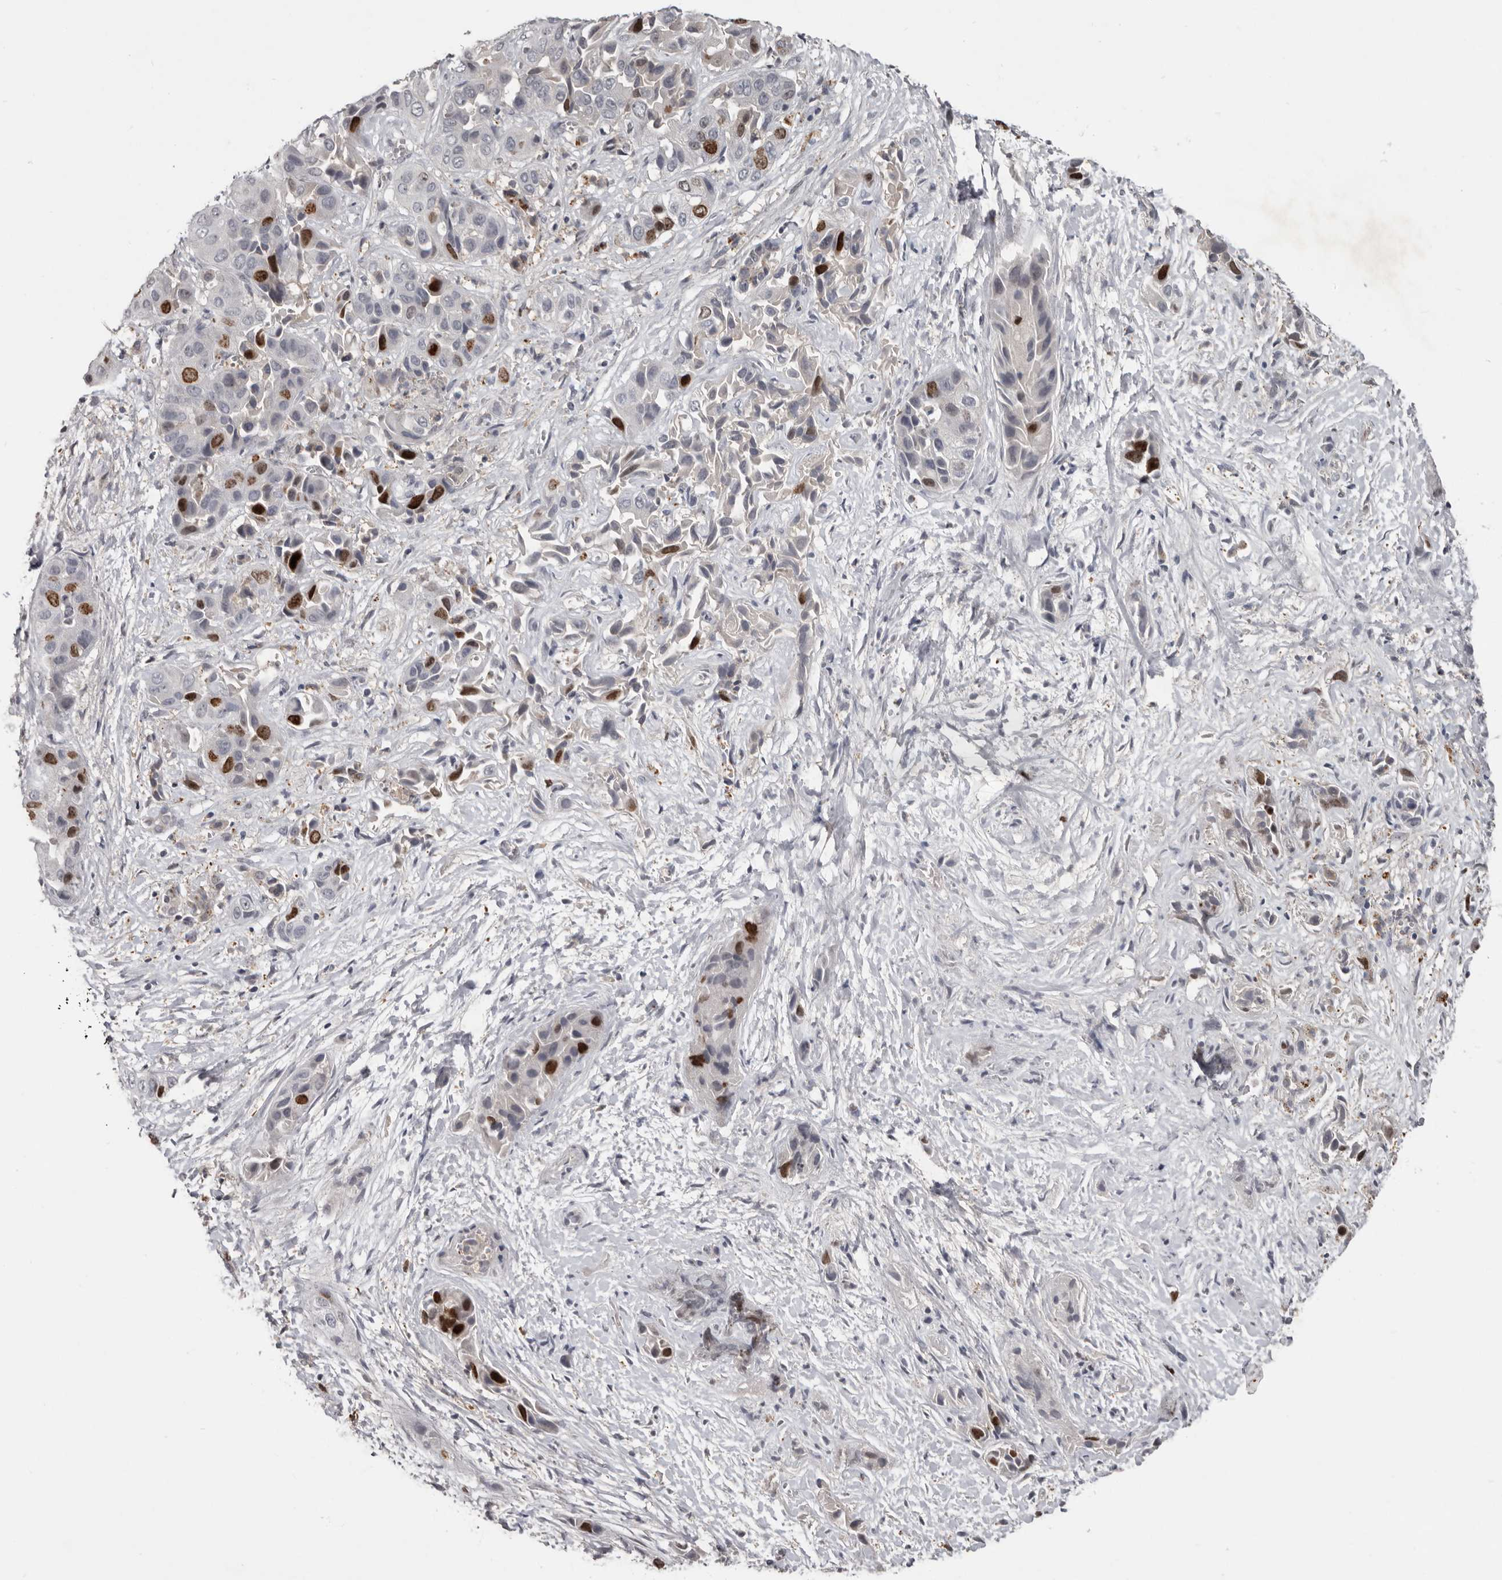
{"staining": {"intensity": "strong", "quantity": "<25%", "location": "nuclear"}, "tissue": "liver cancer", "cell_type": "Tumor cells", "image_type": "cancer", "snomed": [{"axis": "morphology", "description": "Cholangiocarcinoma"}, {"axis": "topography", "description": "Liver"}], "caption": "Tumor cells demonstrate medium levels of strong nuclear staining in approximately <25% of cells in human liver cholangiocarcinoma.", "gene": "CDCA8", "patient": {"sex": "female", "age": 52}}